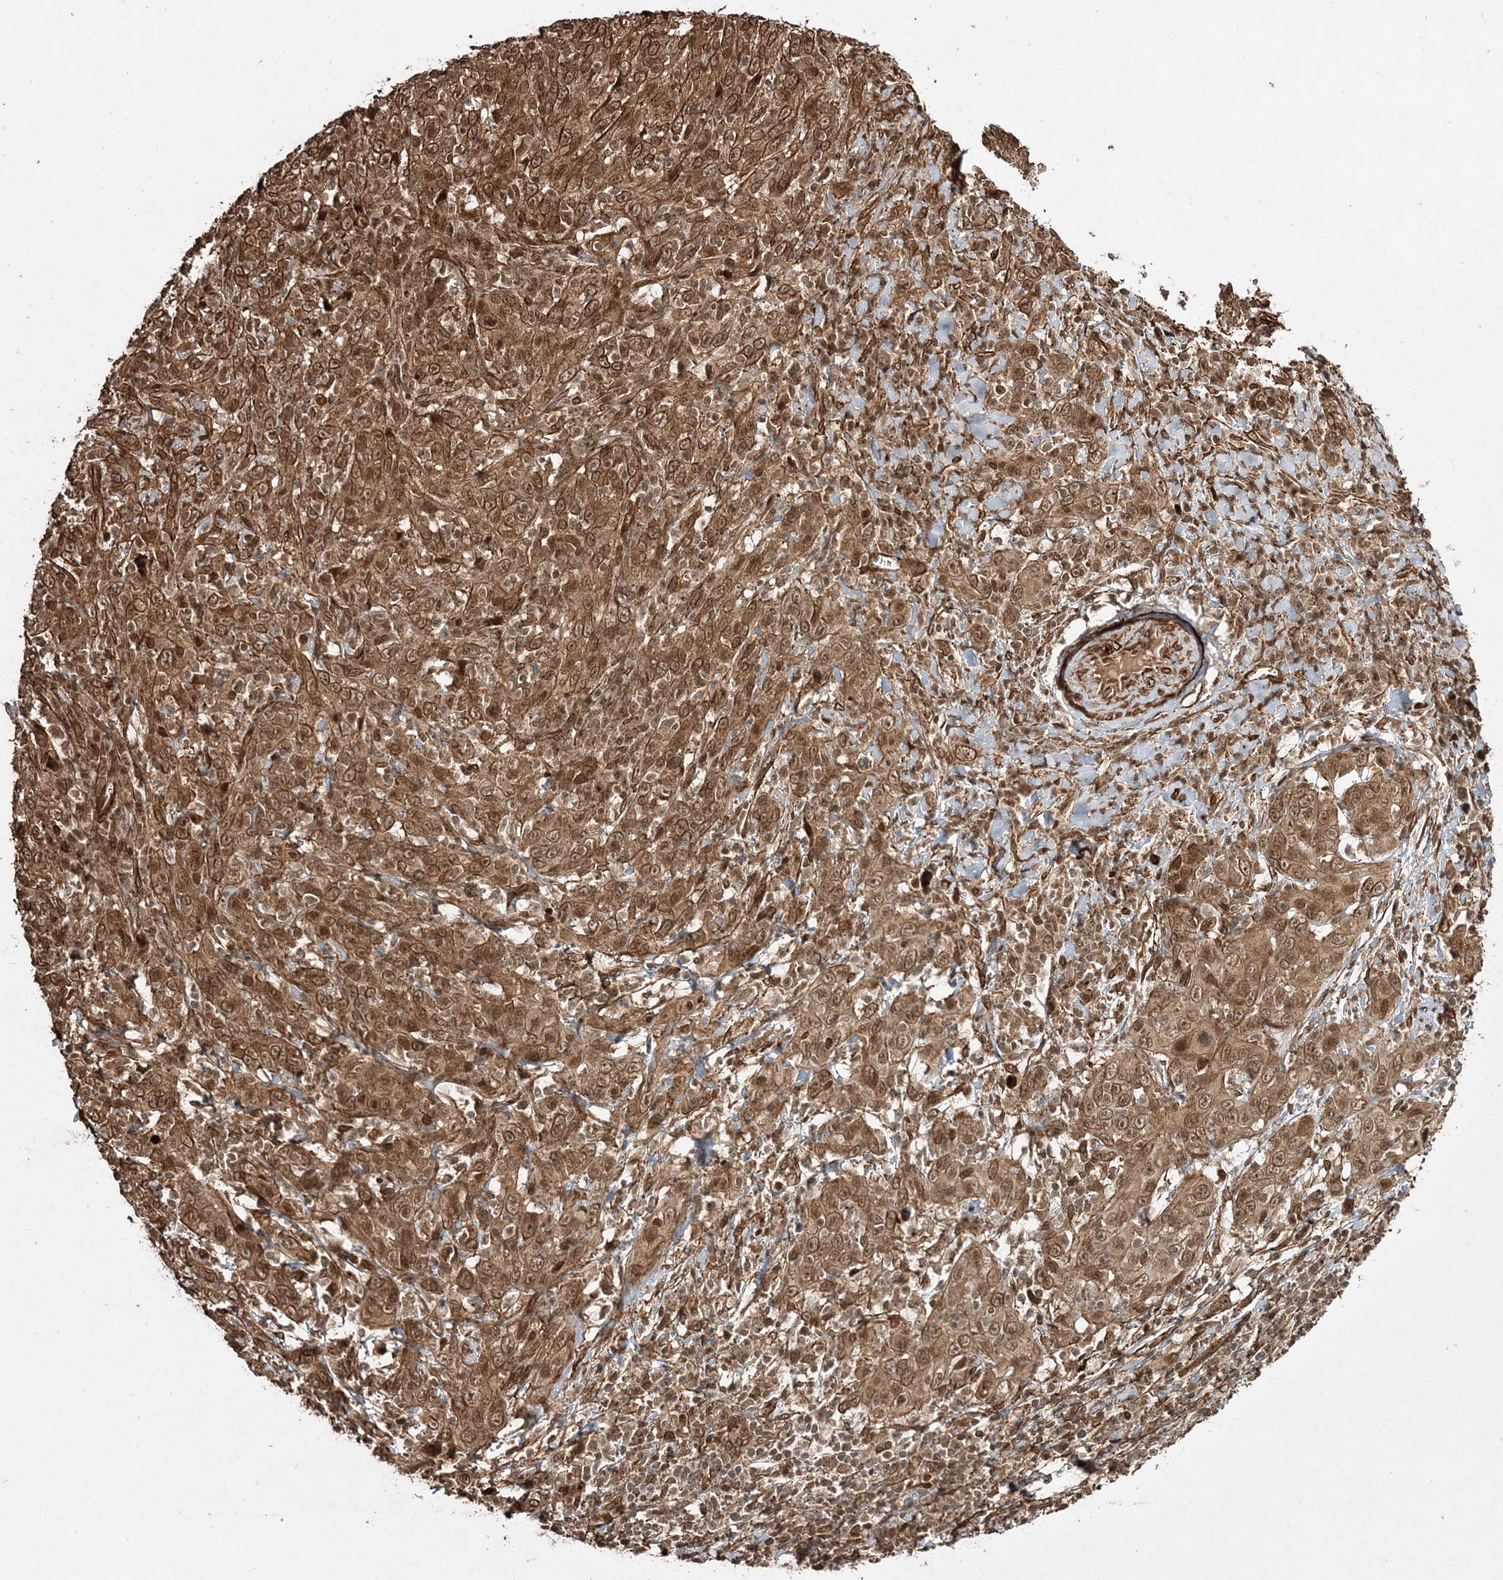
{"staining": {"intensity": "moderate", "quantity": ">75%", "location": "cytoplasmic/membranous,nuclear"}, "tissue": "cervical cancer", "cell_type": "Tumor cells", "image_type": "cancer", "snomed": [{"axis": "morphology", "description": "Squamous cell carcinoma, NOS"}, {"axis": "topography", "description": "Cervix"}], "caption": "Squamous cell carcinoma (cervical) was stained to show a protein in brown. There is medium levels of moderate cytoplasmic/membranous and nuclear expression in about >75% of tumor cells. The staining was performed using DAB, with brown indicating positive protein expression. Nuclei are stained blue with hematoxylin.", "gene": "ETAA1", "patient": {"sex": "female", "age": 46}}